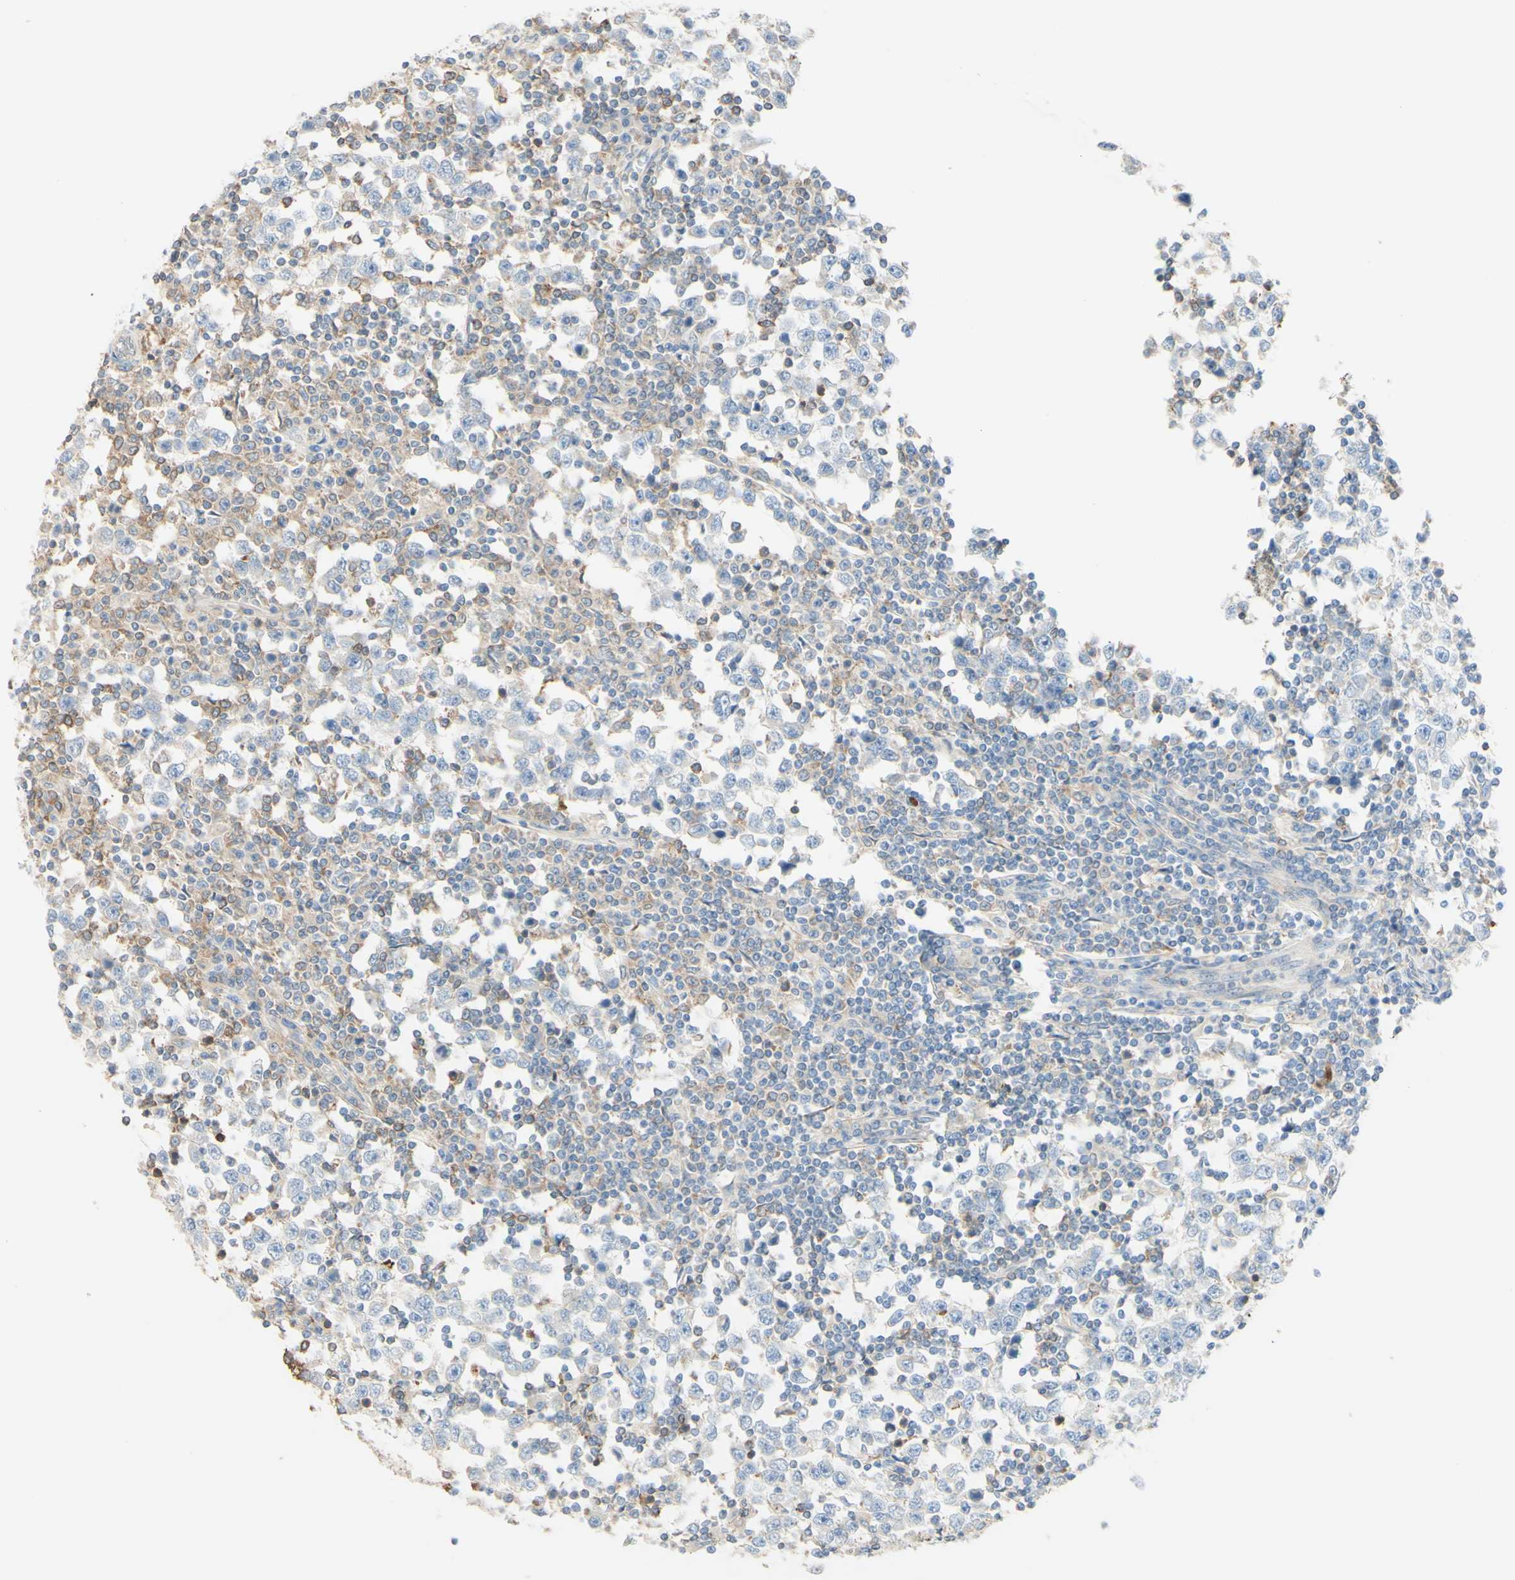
{"staining": {"intensity": "negative", "quantity": "none", "location": "none"}, "tissue": "testis cancer", "cell_type": "Tumor cells", "image_type": "cancer", "snomed": [{"axis": "morphology", "description": "Seminoma, NOS"}, {"axis": "topography", "description": "Testis"}], "caption": "The micrograph shows no significant positivity in tumor cells of testis seminoma.", "gene": "MTM1", "patient": {"sex": "male", "age": 65}}